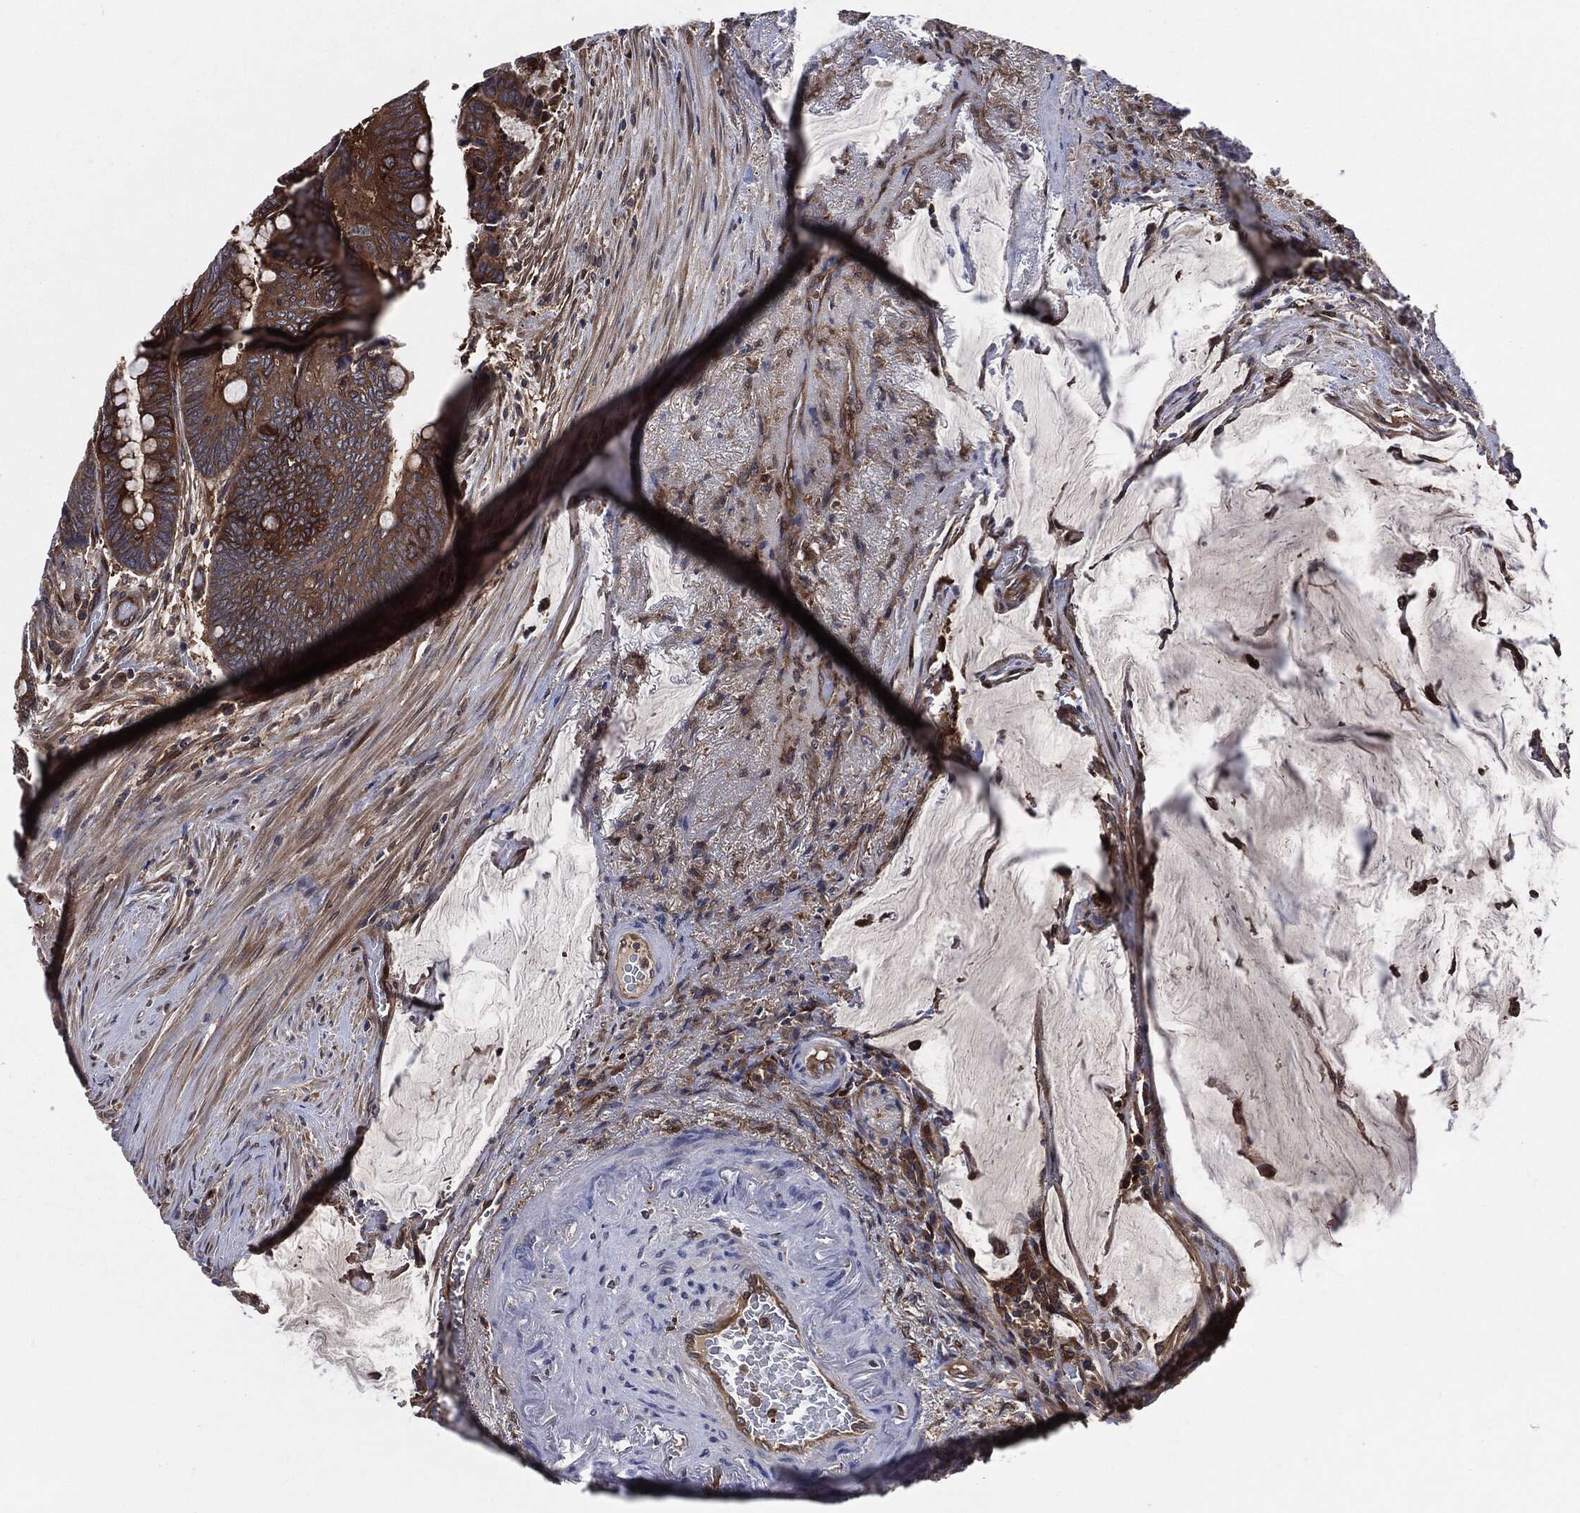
{"staining": {"intensity": "moderate", "quantity": ">75%", "location": "cytoplasmic/membranous"}, "tissue": "colorectal cancer", "cell_type": "Tumor cells", "image_type": "cancer", "snomed": [{"axis": "morphology", "description": "Normal tissue, NOS"}, {"axis": "morphology", "description": "Adenocarcinoma, NOS"}, {"axis": "topography", "description": "Rectum"}], "caption": "The image reveals staining of colorectal cancer, revealing moderate cytoplasmic/membranous protein positivity (brown color) within tumor cells.", "gene": "XPNPEP1", "patient": {"sex": "male", "age": 92}}